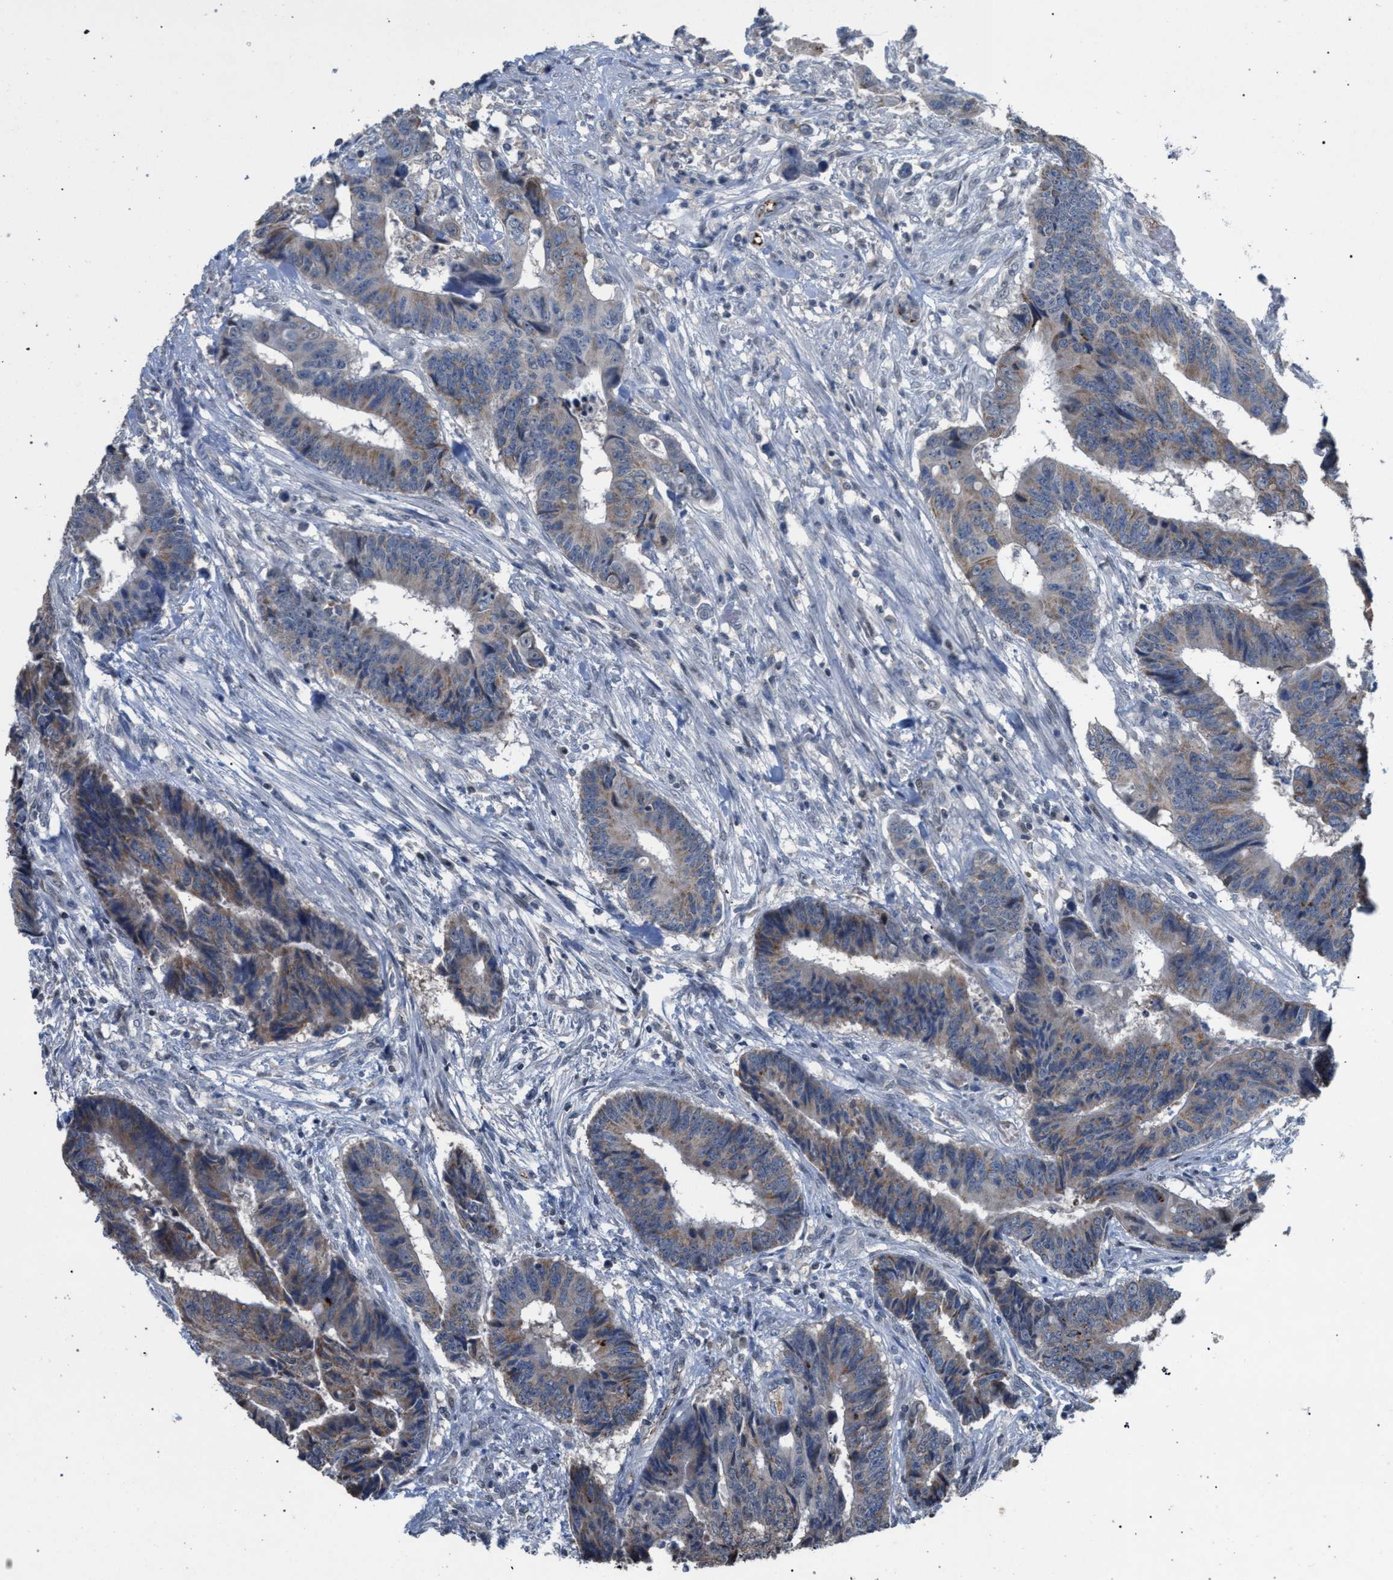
{"staining": {"intensity": "weak", "quantity": "25%-75%", "location": "cytoplasmic/membranous"}, "tissue": "colorectal cancer", "cell_type": "Tumor cells", "image_type": "cancer", "snomed": [{"axis": "morphology", "description": "Adenocarcinoma, NOS"}, {"axis": "topography", "description": "Rectum"}], "caption": "Colorectal cancer (adenocarcinoma) stained with a protein marker demonstrates weak staining in tumor cells.", "gene": "TECPR1", "patient": {"sex": "male", "age": 84}}